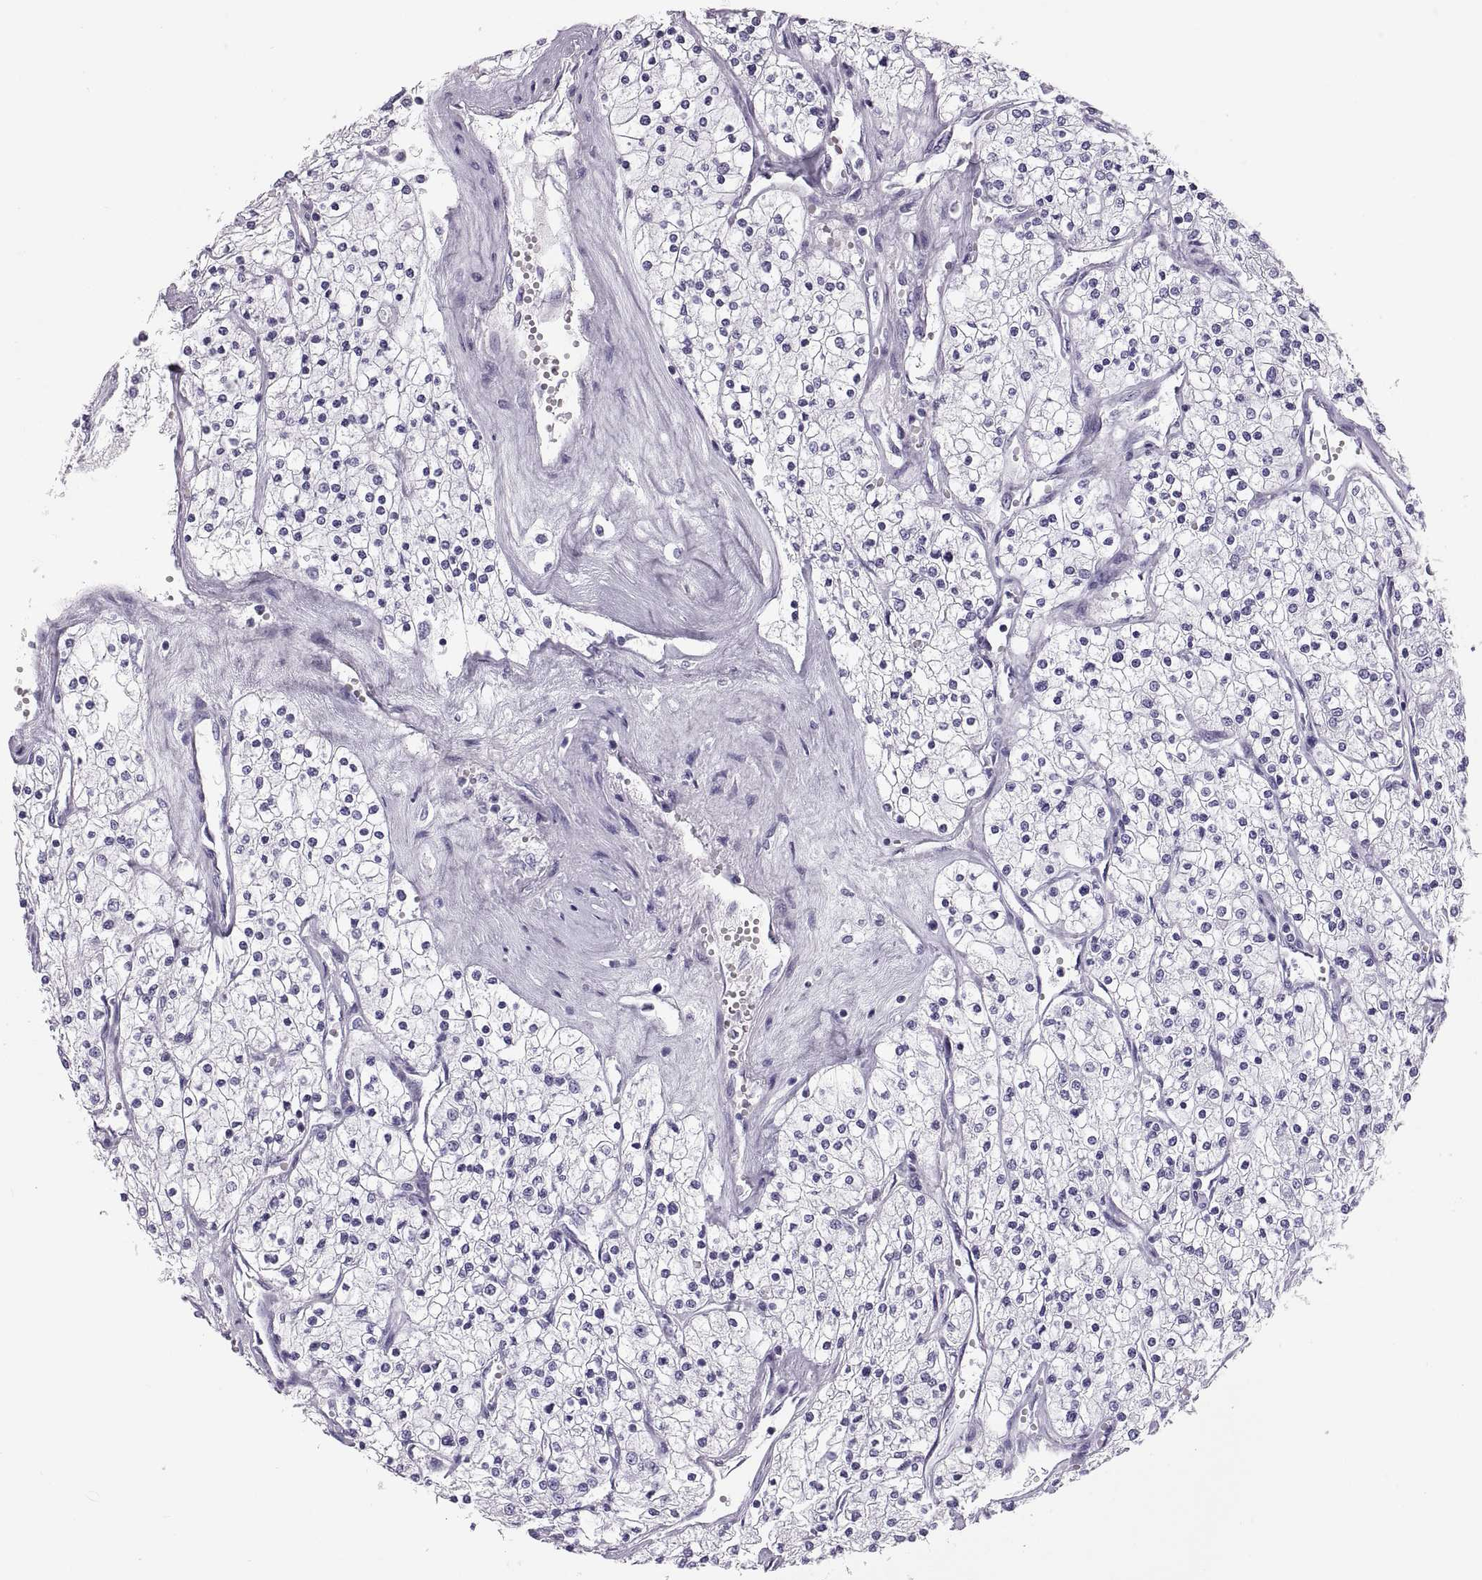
{"staining": {"intensity": "negative", "quantity": "none", "location": "none"}, "tissue": "renal cancer", "cell_type": "Tumor cells", "image_type": "cancer", "snomed": [{"axis": "morphology", "description": "Adenocarcinoma, NOS"}, {"axis": "topography", "description": "Kidney"}], "caption": "There is no significant expression in tumor cells of renal adenocarcinoma.", "gene": "QRICH2", "patient": {"sex": "male", "age": 80}}